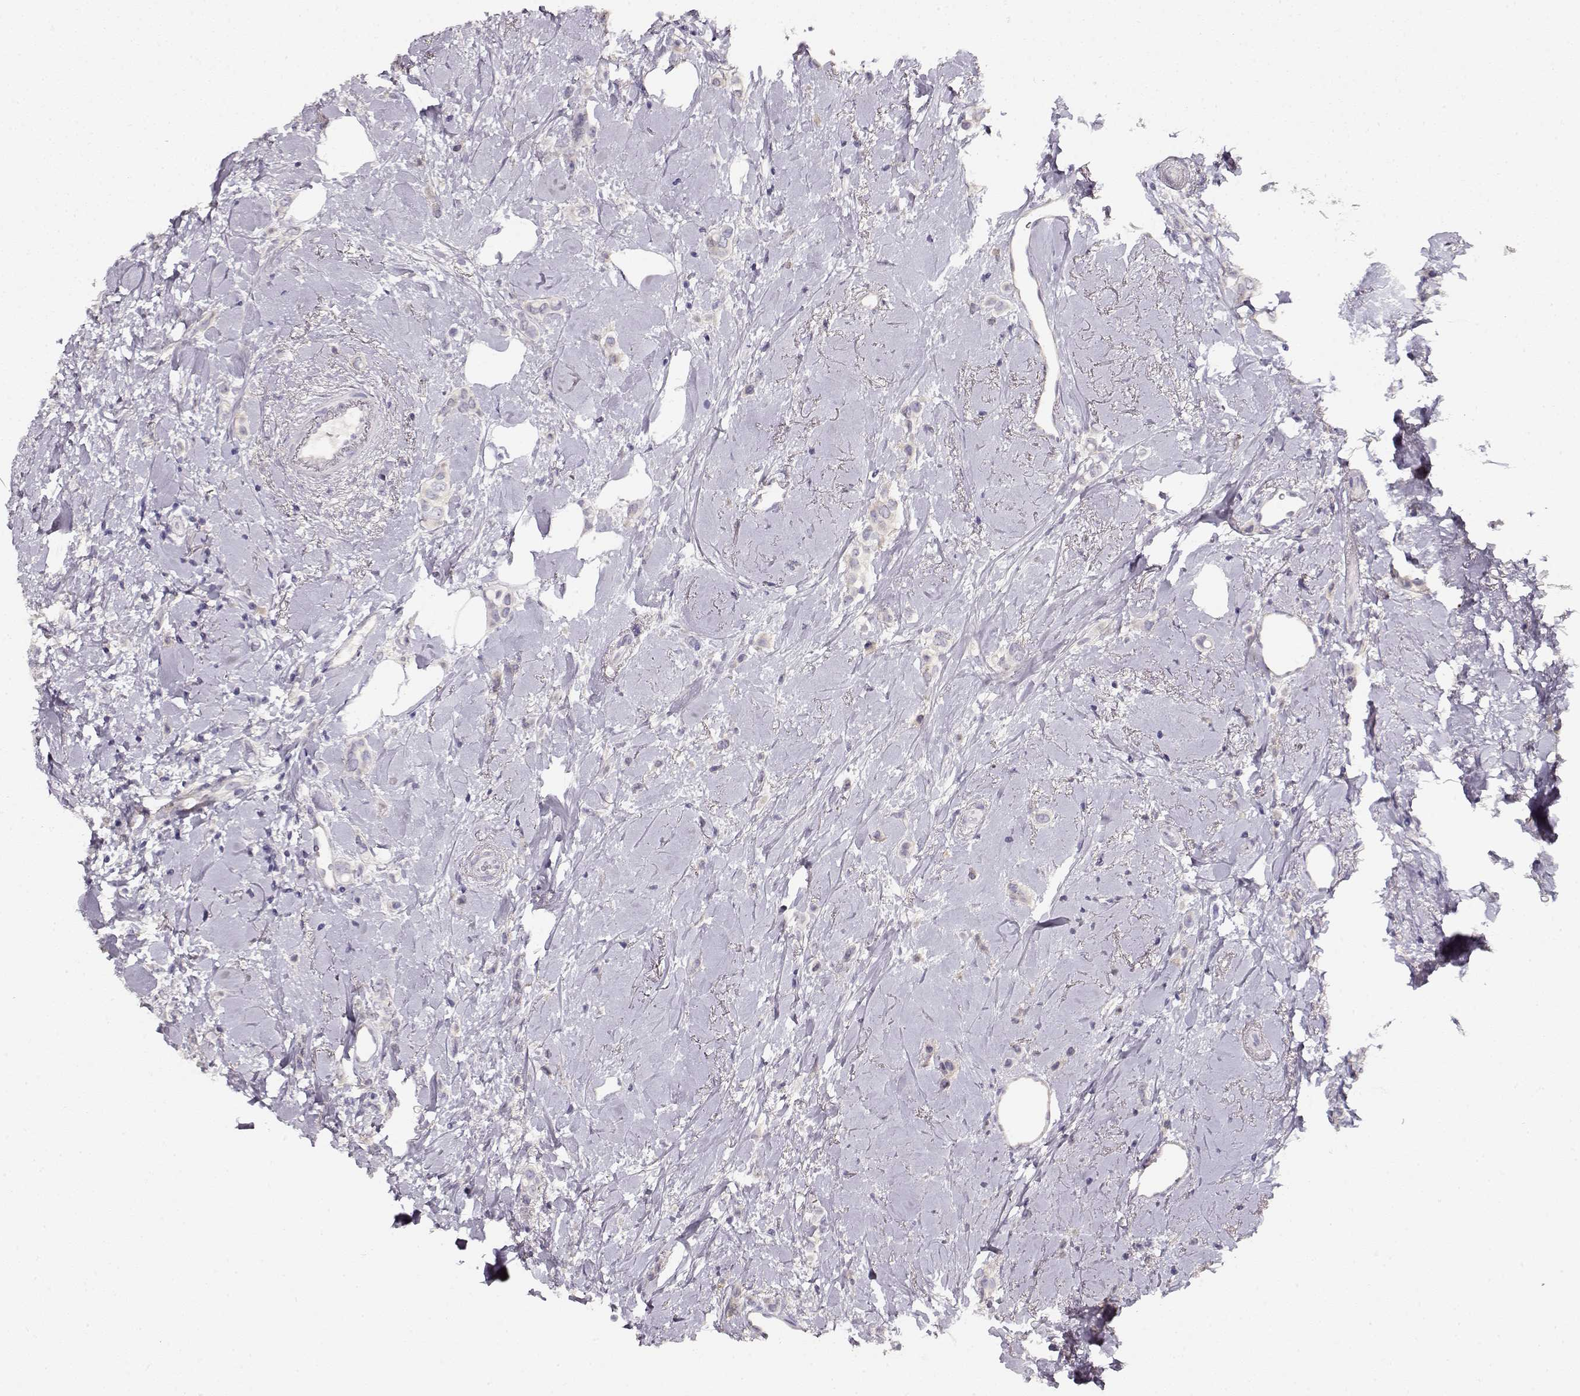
{"staining": {"intensity": "negative", "quantity": "none", "location": "none"}, "tissue": "breast cancer", "cell_type": "Tumor cells", "image_type": "cancer", "snomed": [{"axis": "morphology", "description": "Lobular carcinoma"}, {"axis": "topography", "description": "Breast"}], "caption": "This photomicrograph is of breast cancer stained with immunohistochemistry to label a protein in brown with the nuclei are counter-stained blue. There is no expression in tumor cells.", "gene": "NDRG4", "patient": {"sex": "female", "age": 66}}